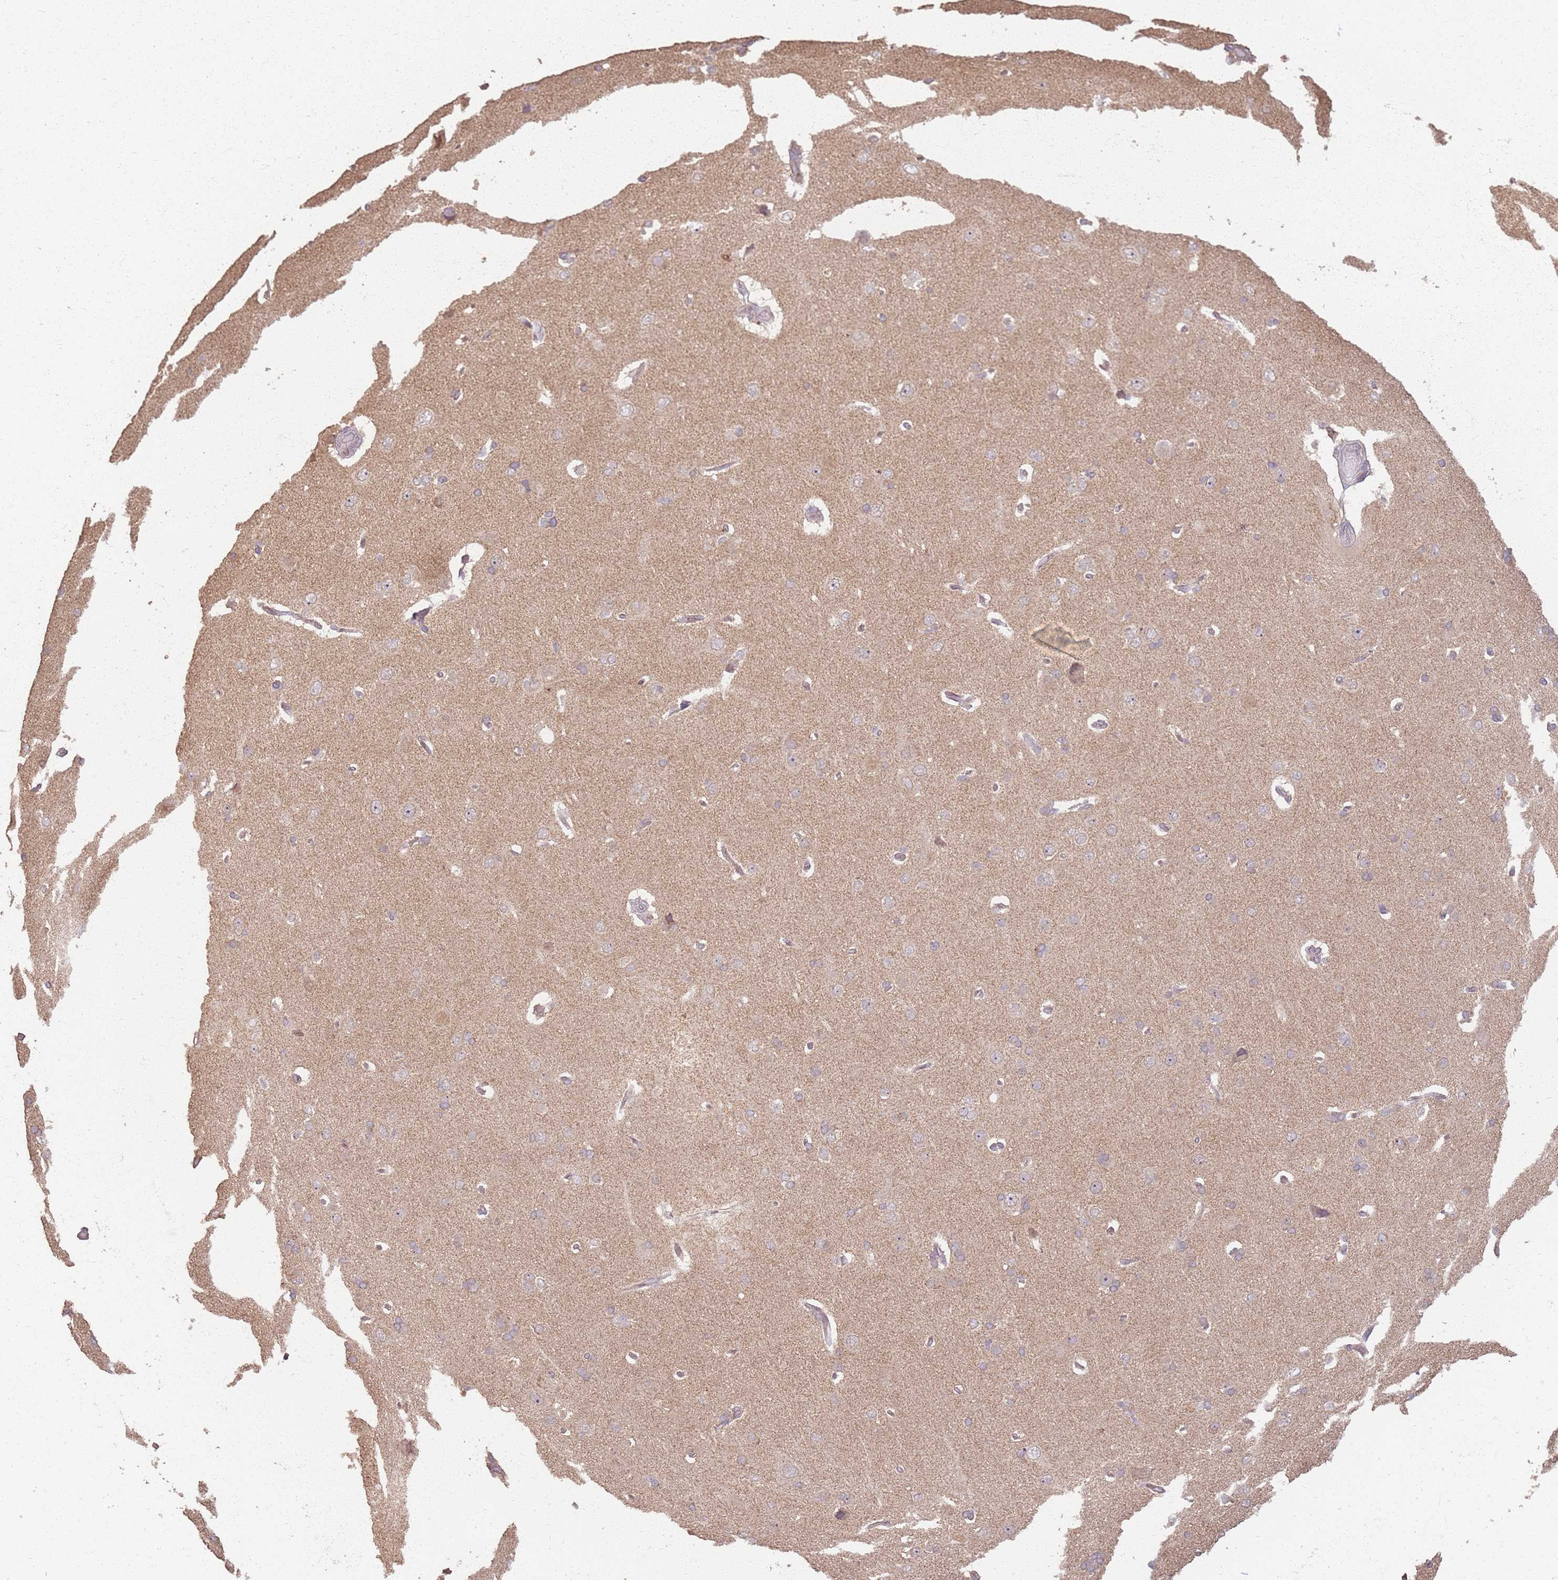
{"staining": {"intensity": "negative", "quantity": "none", "location": "none"}, "tissue": "cerebral cortex", "cell_type": "Endothelial cells", "image_type": "normal", "snomed": [{"axis": "morphology", "description": "Normal tissue, NOS"}, {"axis": "topography", "description": "Cerebral cortex"}], "caption": "Endothelial cells are negative for protein expression in unremarkable human cerebral cortex. (DAB (3,3'-diaminobenzidine) immunohistochemistry (IHC) visualized using brightfield microscopy, high magnification).", "gene": "CCDC168", "patient": {"sex": "male", "age": 62}}